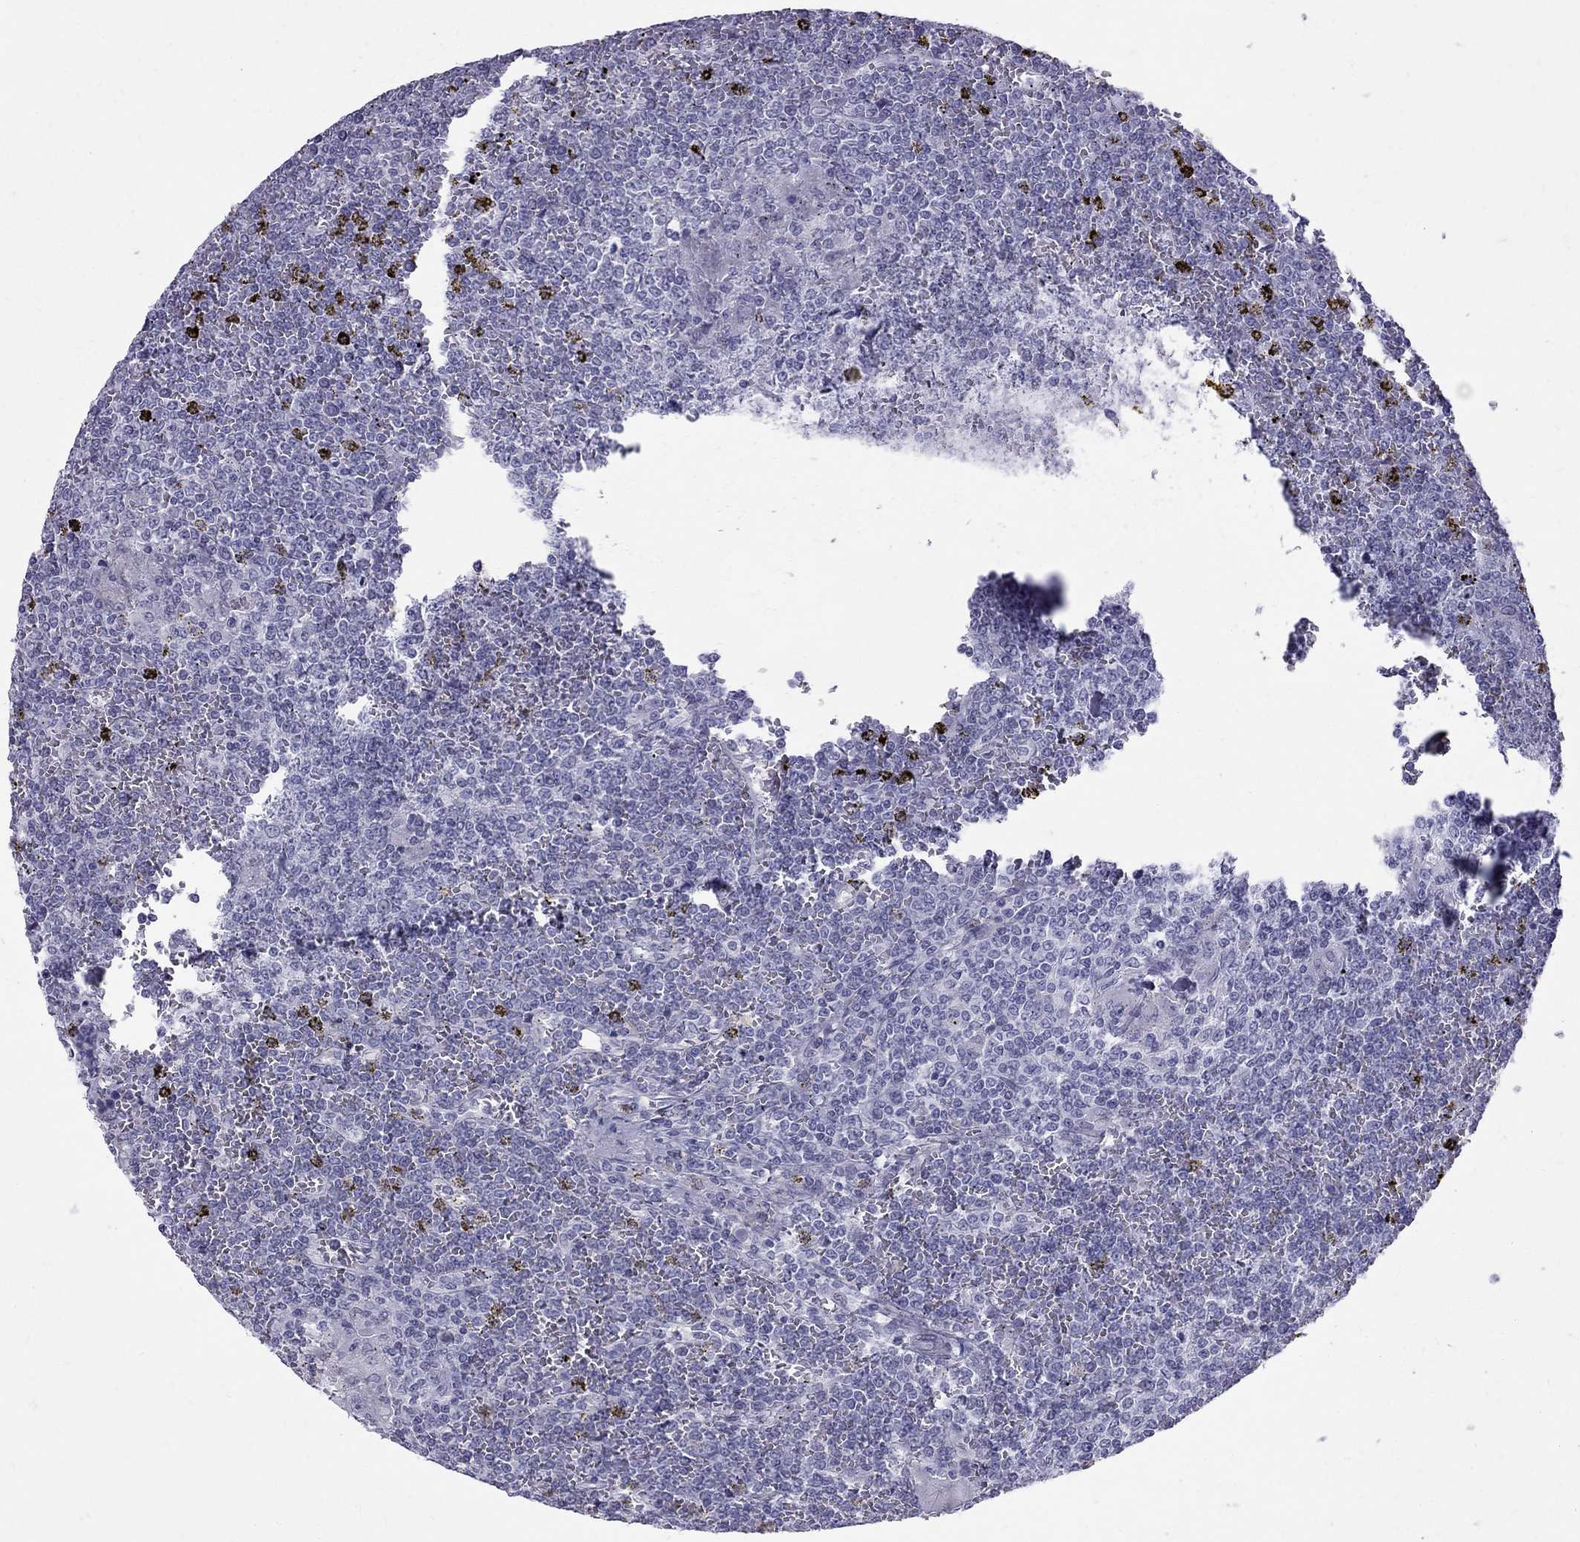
{"staining": {"intensity": "negative", "quantity": "none", "location": "none"}, "tissue": "lymphoma", "cell_type": "Tumor cells", "image_type": "cancer", "snomed": [{"axis": "morphology", "description": "Malignant lymphoma, non-Hodgkin's type, Low grade"}, {"axis": "topography", "description": "Spleen"}], "caption": "Immunohistochemical staining of lymphoma exhibits no significant staining in tumor cells. Nuclei are stained in blue.", "gene": "MUC15", "patient": {"sex": "female", "age": 19}}